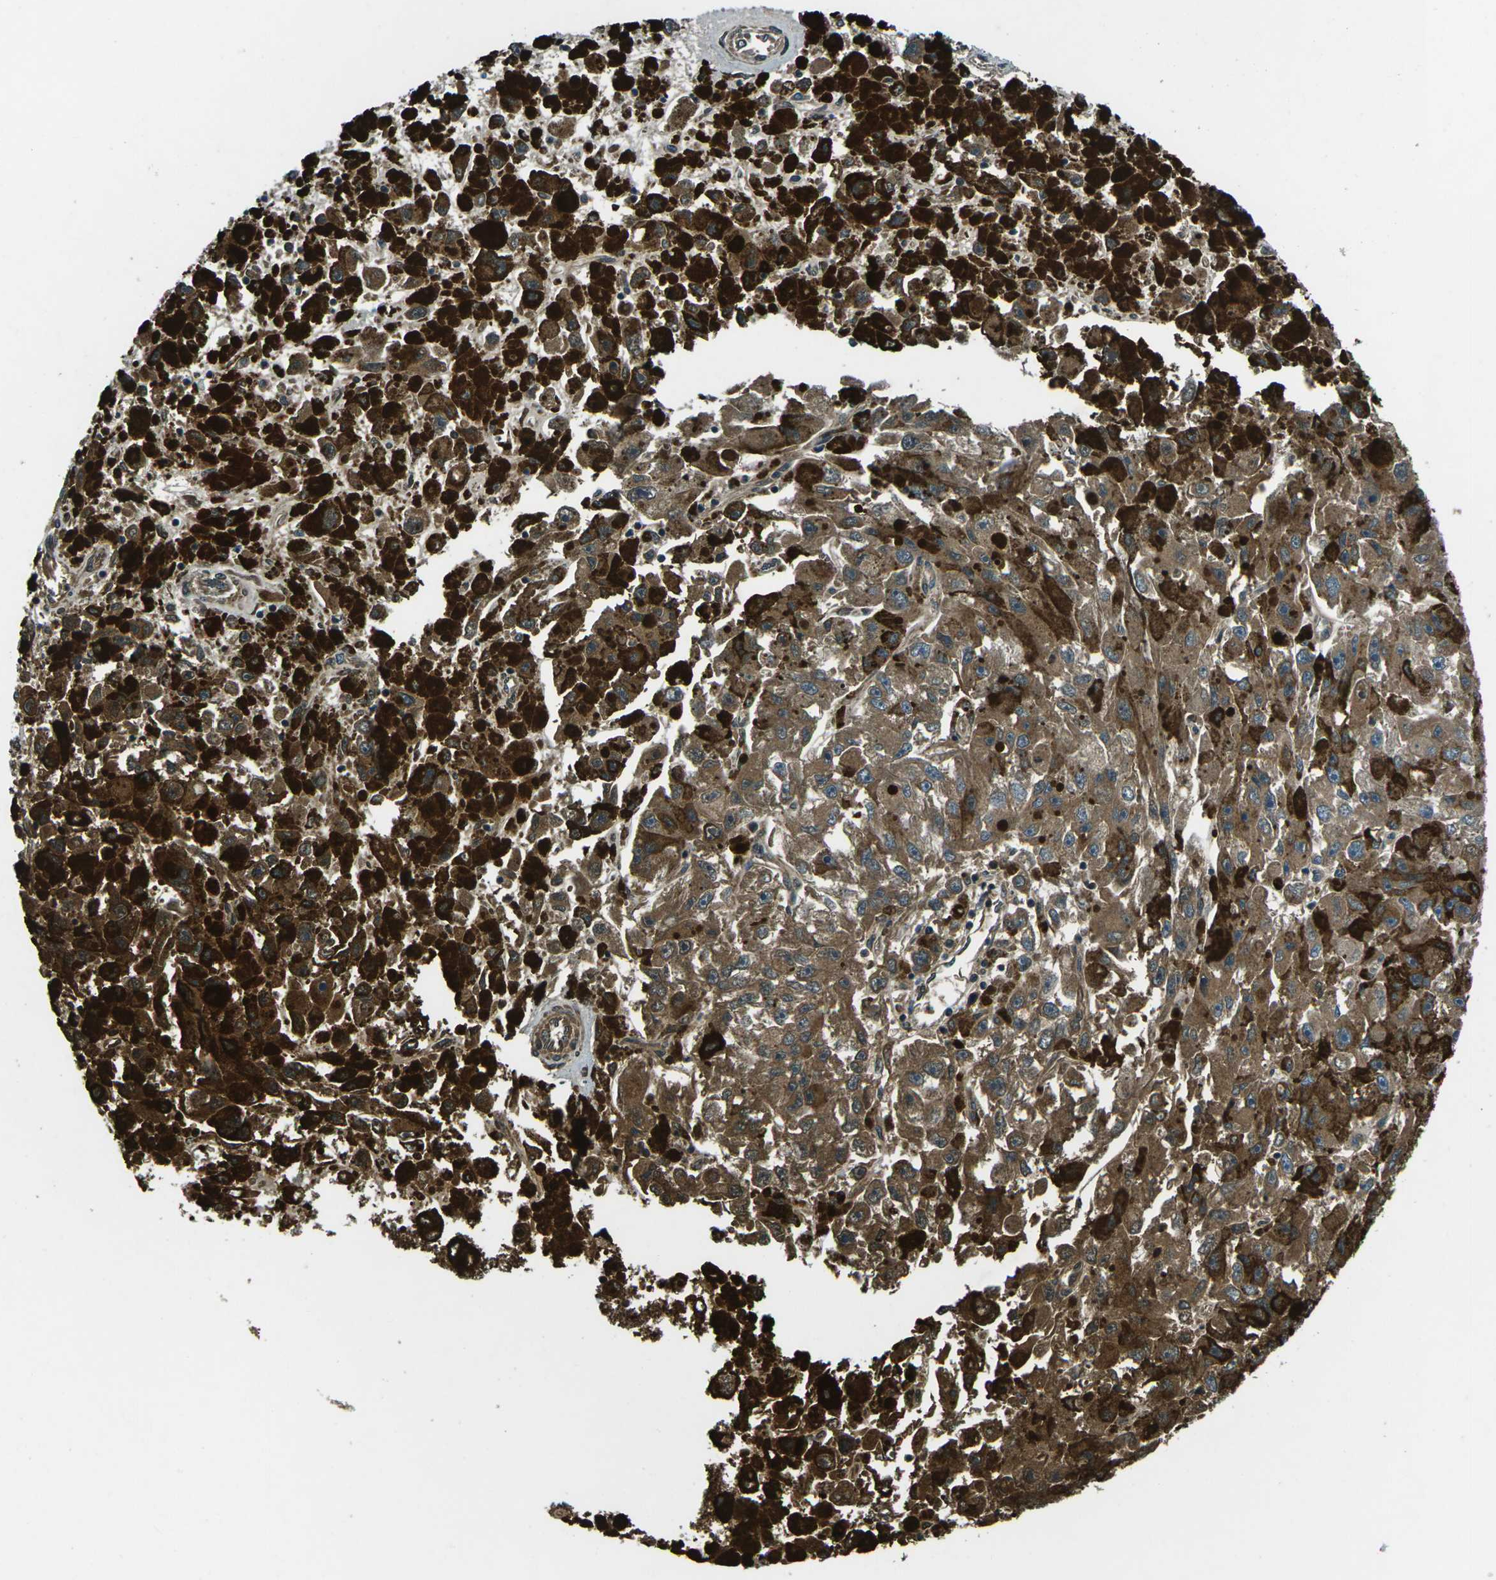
{"staining": {"intensity": "moderate", "quantity": "25%-75%", "location": "cytoplasmic/membranous"}, "tissue": "melanoma", "cell_type": "Tumor cells", "image_type": "cancer", "snomed": [{"axis": "morphology", "description": "Malignant melanoma, NOS"}, {"axis": "topography", "description": "Skin"}], "caption": "Moderate cytoplasmic/membranous expression is present in about 25%-75% of tumor cells in melanoma. Nuclei are stained in blue.", "gene": "AFAP1", "patient": {"sex": "female", "age": 104}}